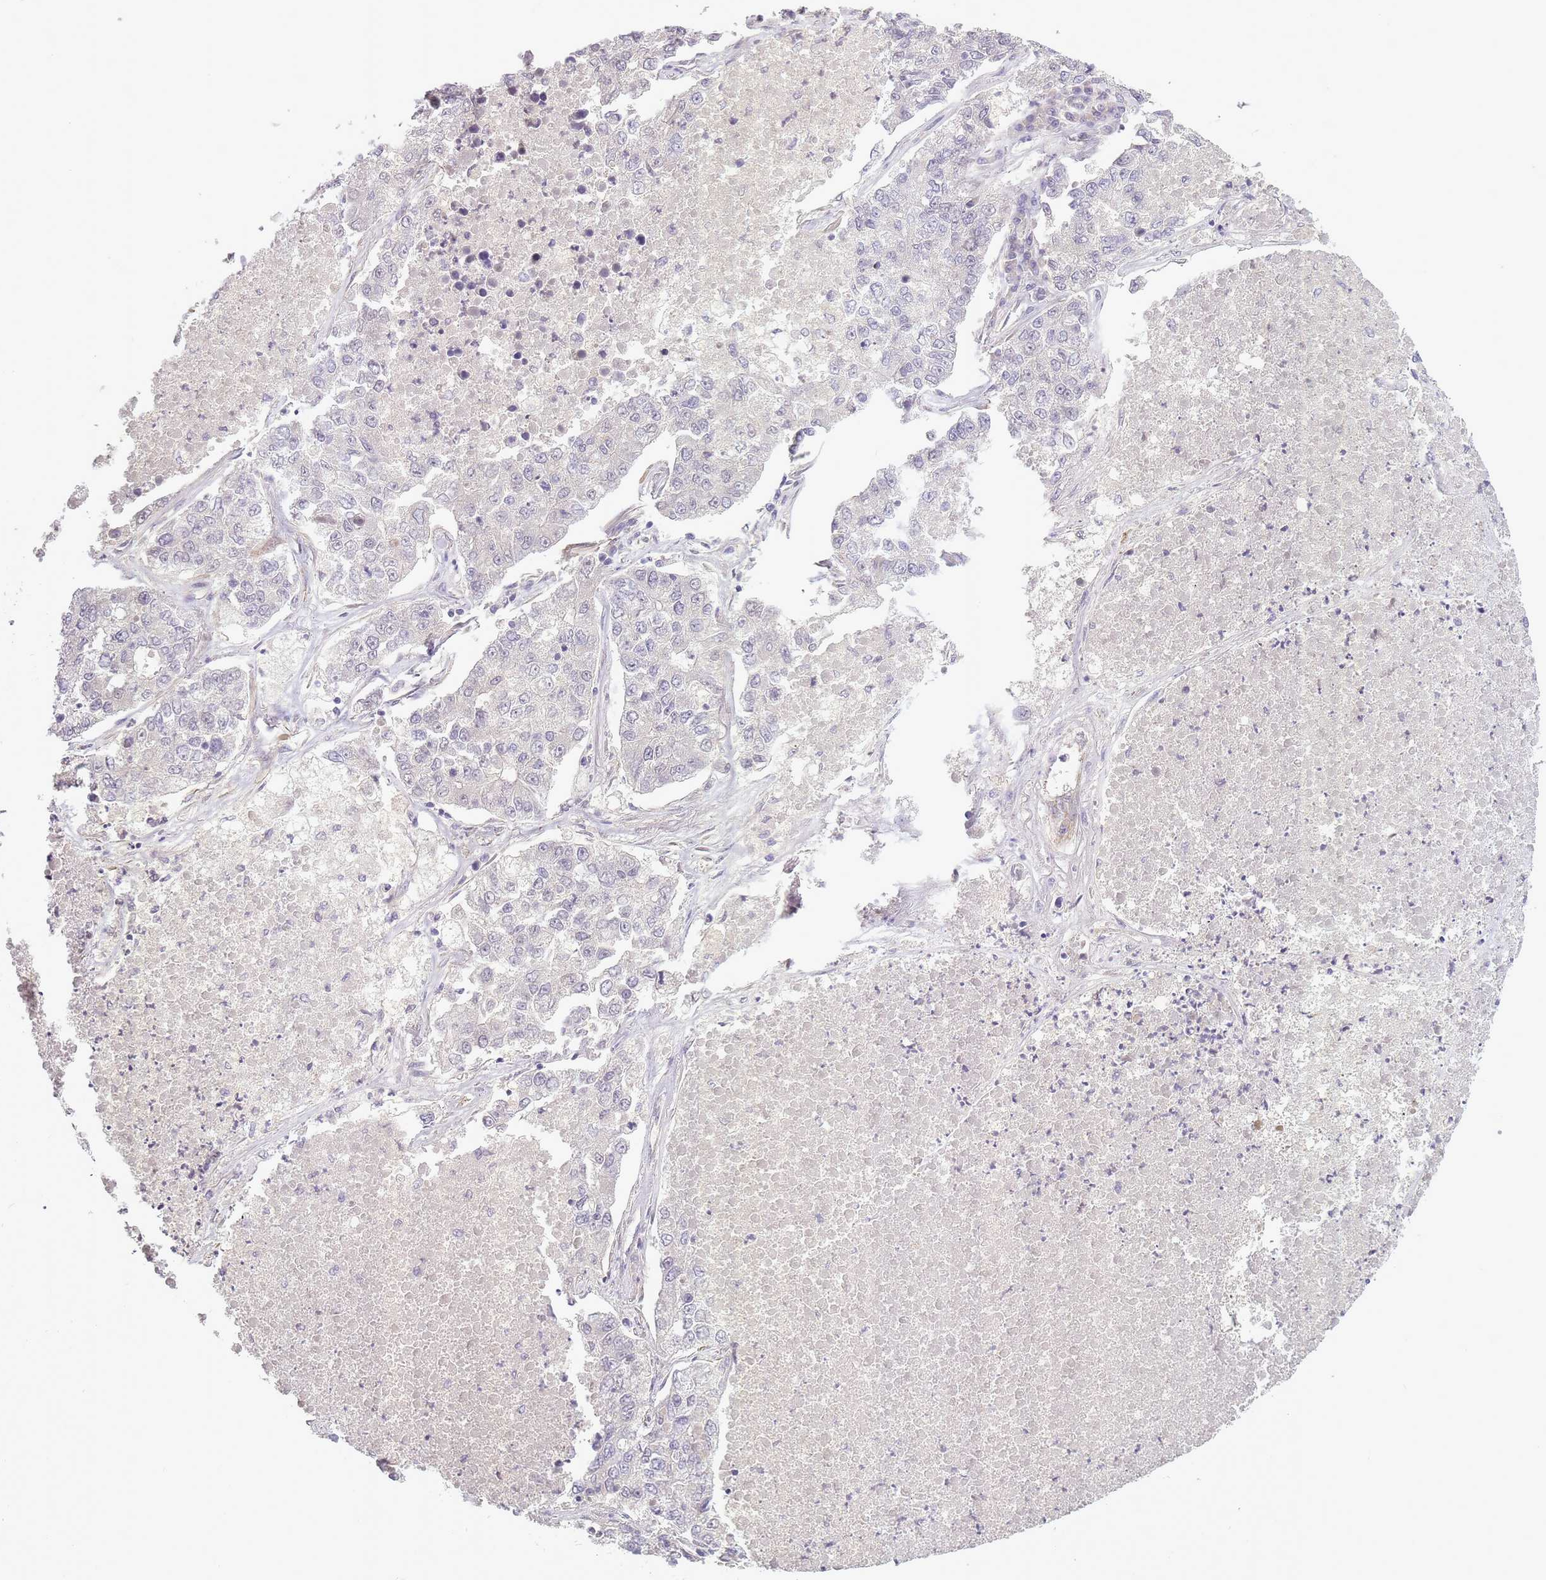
{"staining": {"intensity": "negative", "quantity": "none", "location": "none"}, "tissue": "lung cancer", "cell_type": "Tumor cells", "image_type": "cancer", "snomed": [{"axis": "morphology", "description": "Adenocarcinoma, NOS"}, {"axis": "topography", "description": "Lung"}], "caption": "Lung cancer was stained to show a protein in brown. There is no significant staining in tumor cells.", "gene": "SLC8A2", "patient": {"sex": "male", "age": 49}}